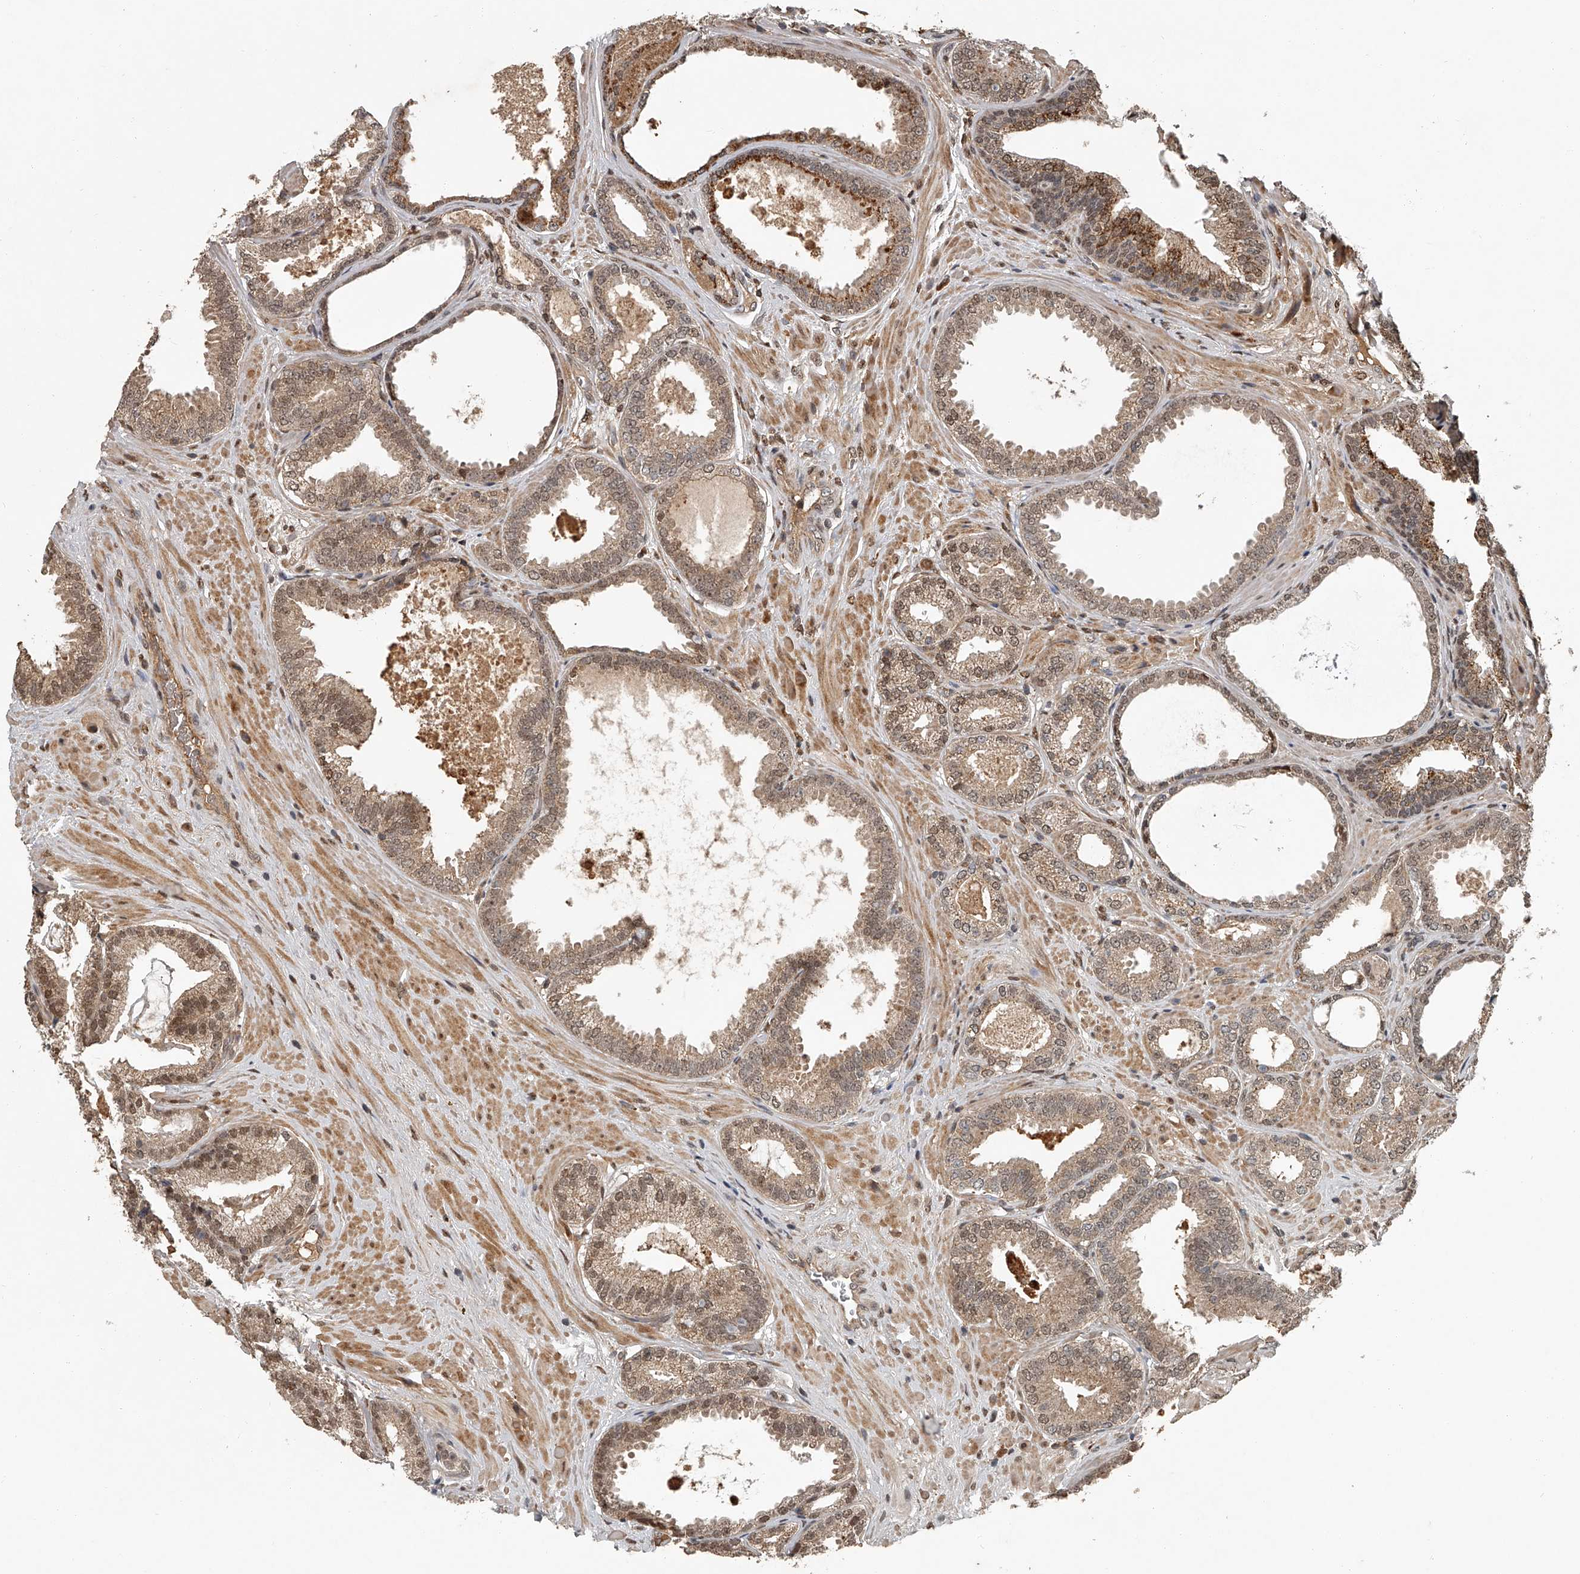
{"staining": {"intensity": "moderate", "quantity": ">75%", "location": "cytoplasmic/membranous,nuclear"}, "tissue": "prostate cancer", "cell_type": "Tumor cells", "image_type": "cancer", "snomed": [{"axis": "morphology", "description": "Adenocarcinoma, Low grade"}, {"axis": "topography", "description": "Prostate"}], "caption": "Prostate cancer stained with DAB immunohistochemistry reveals medium levels of moderate cytoplasmic/membranous and nuclear staining in about >75% of tumor cells. (Brightfield microscopy of DAB IHC at high magnification).", "gene": "PLEKHG1", "patient": {"sex": "male", "age": 71}}